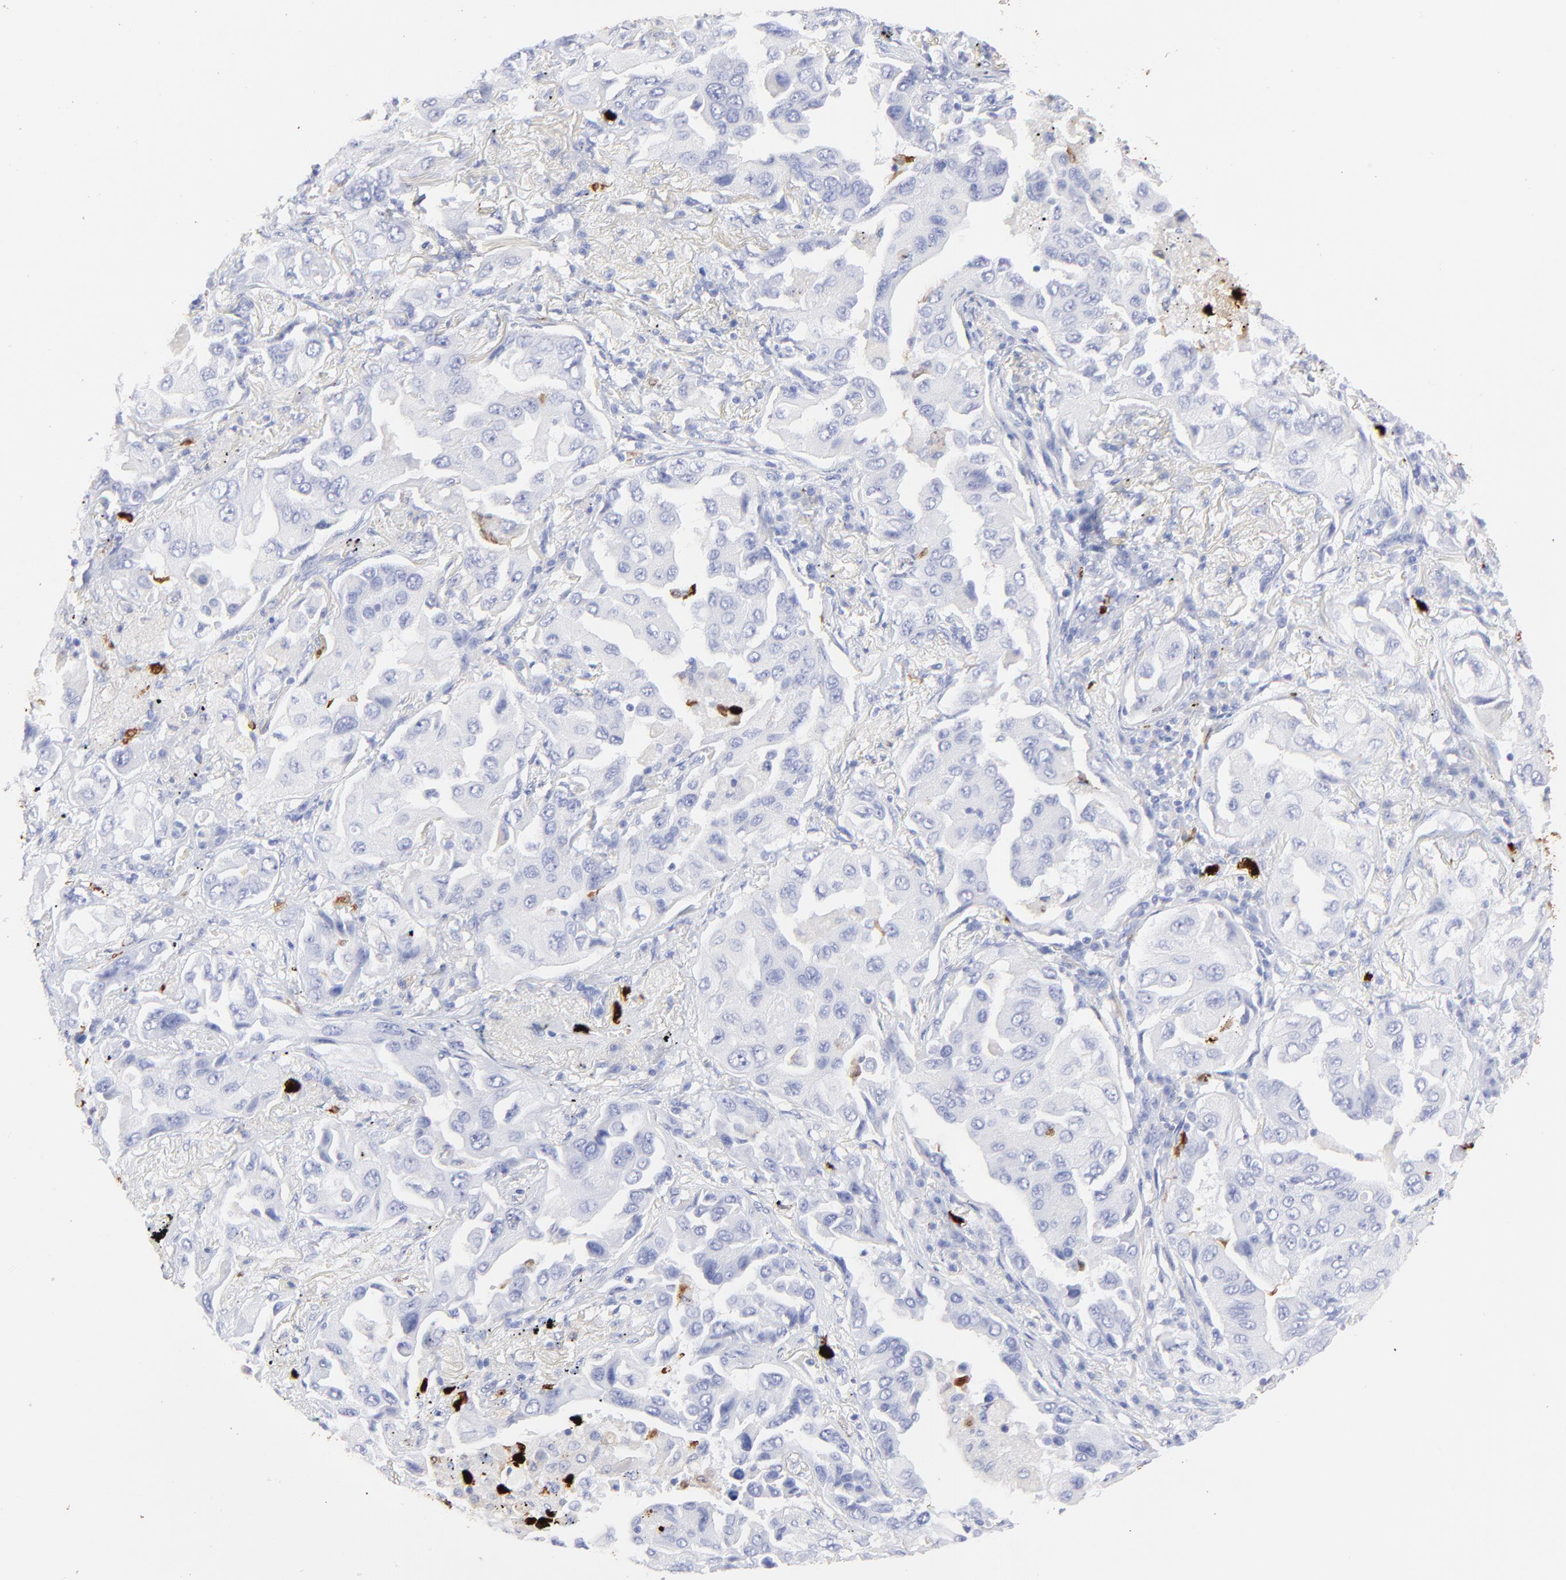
{"staining": {"intensity": "negative", "quantity": "none", "location": "none"}, "tissue": "lung cancer", "cell_type": "Tumor cells", "image_type": "cancer", "snomed": [{"axis": "morphology", "description": "Adenocarcinoma, NOS"}, {"axis": "topography", "description": "Lung"}], "caption": "Immunohistochemistry of lung cancer displays no expression in tumor cells.", "gene": "S100A12", "patient": {"sex": "female", "age": 65}}